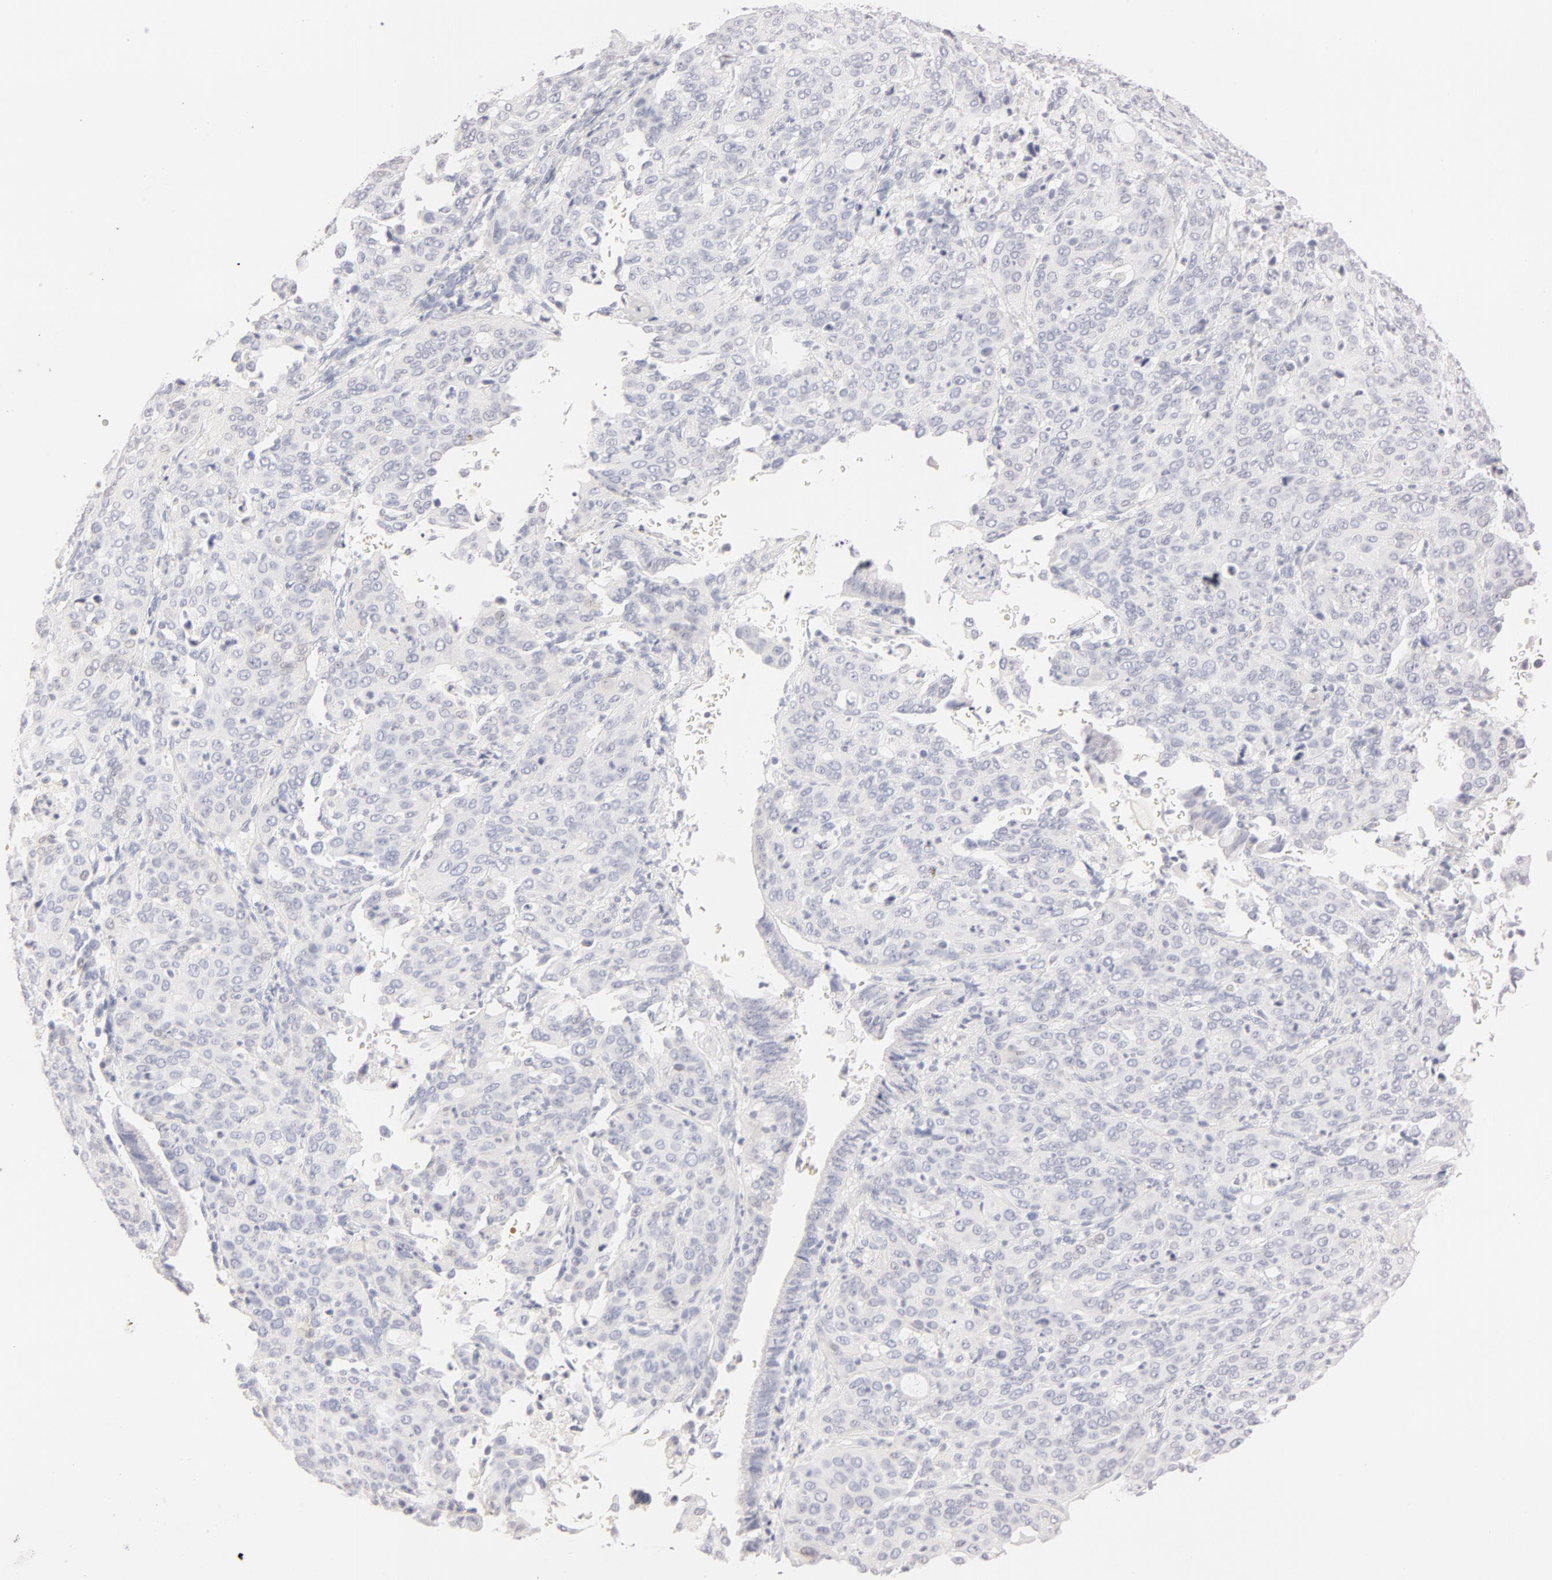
{"staining": {"intensity": "negative", "quantity": "none", "location": "none"}, "tissue": "cervical cancer", "cell_type": "Tumor cells", "image_type": "cancer", "snomed": [{"axis": "morphology", "description": "Squamous cell carcinoma, NOS"}, {"axis": "topography", "description": "Cervix"}], "caption": "High power microscopy image of an immunohistochemistry (IHC) micrograph of squamous cell carcinoma (cervical), revealing no significant expression in tumor cells.", "gene": "LGALS7B", "patient": {"sex": "female", "age": 41}}